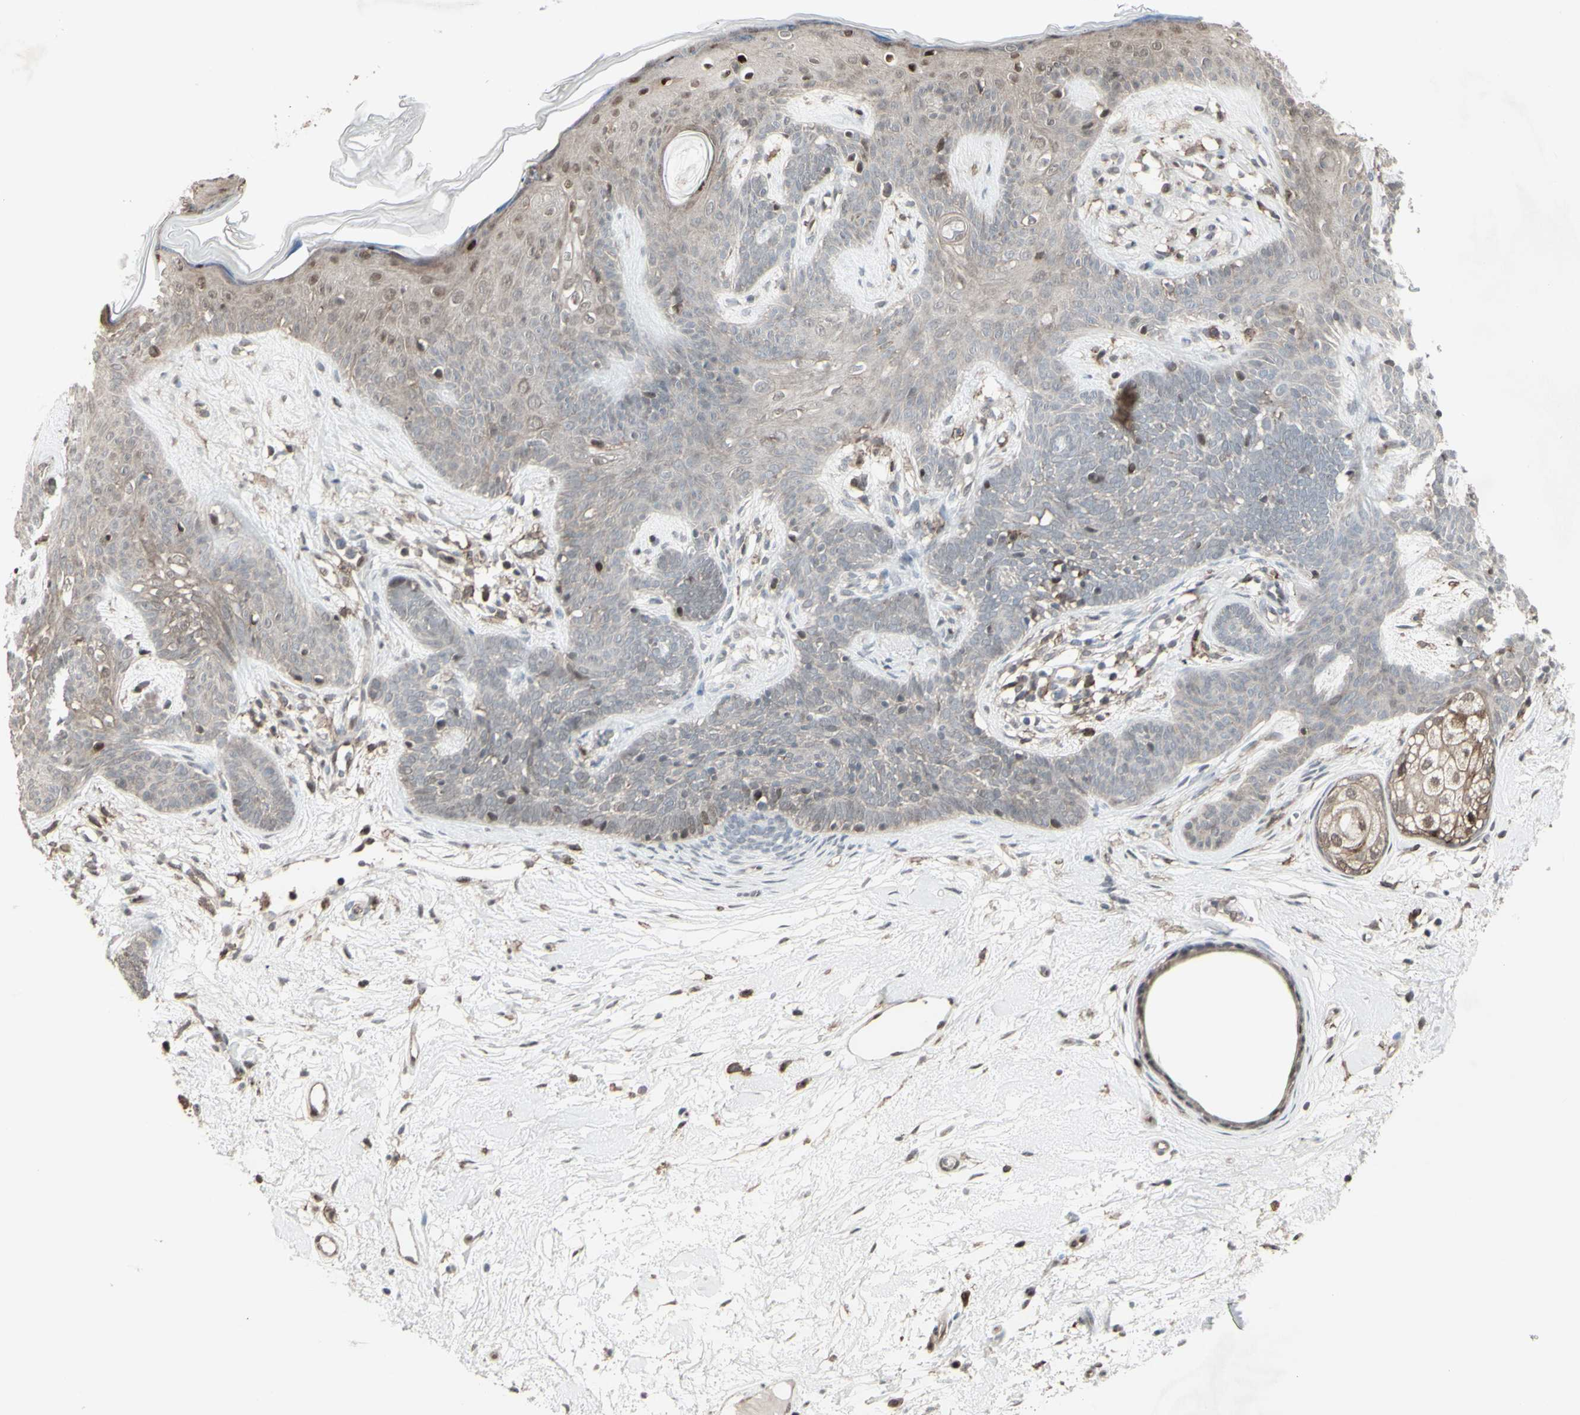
{"staining": {"intensity": "weak", "quantity": "<25%", "location": "nuclear"}, "tissue": "skin cancer", "cell_type": "Tumor cells", "image_type": "cancer", "snomed": [{"axis": "morphology", "description": "Developmental malformation"}, {"axis": "morphology", "description": "Basal cell carcinoma"}, {"axis": "topography", "description": "Skin"}], "caption": "This photomicrograph is of skin cancer (basal cell carcinoma) stained with IHC to label a protein in brown with the nuclei are counter-stained blue. There is no staining in tumor cells.", "gene": "CD33", "patient": {"sex": "female", "age": 62}}